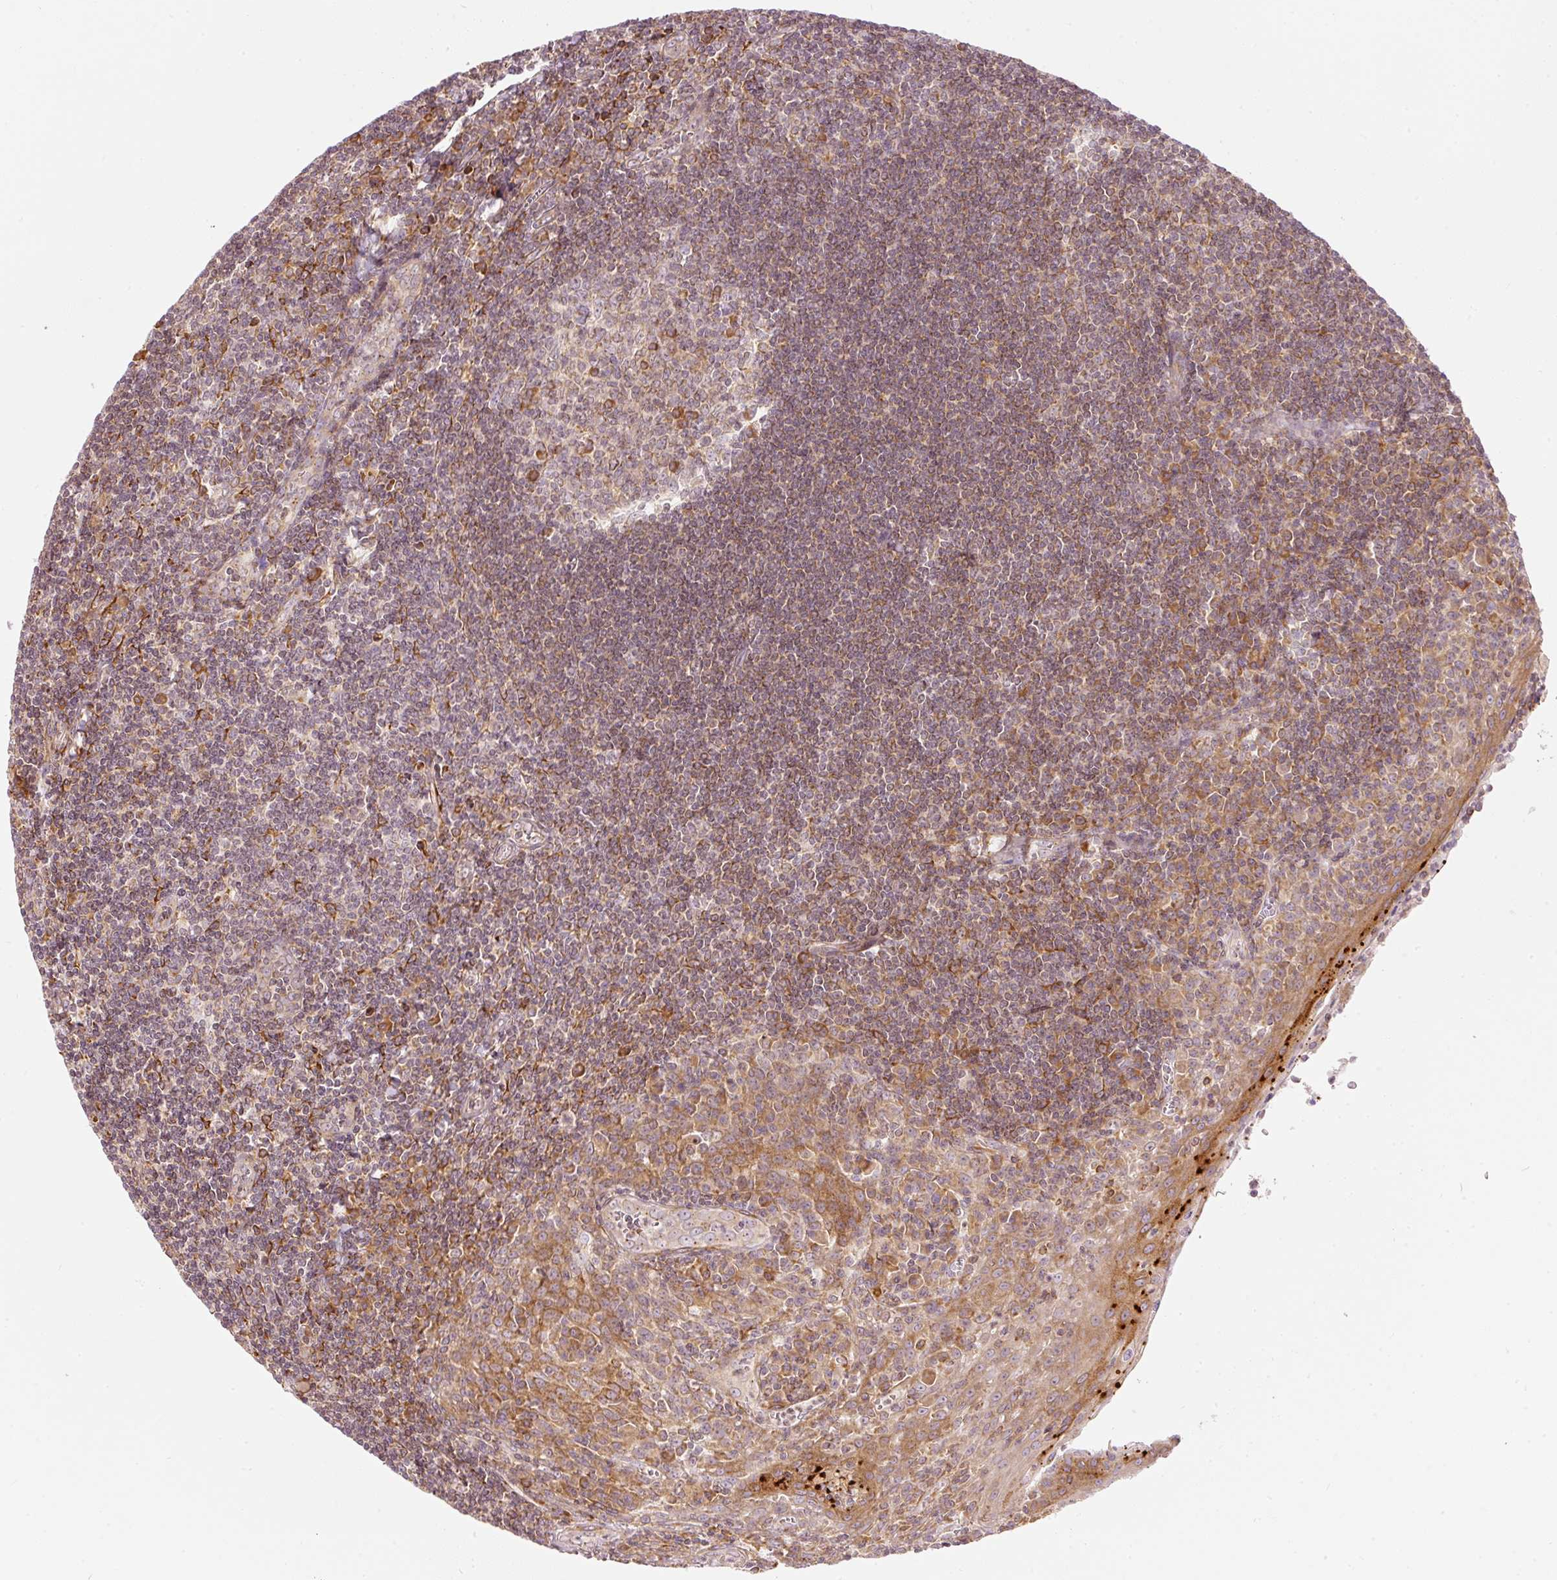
{"staining": {"intensity": "moderate", "quantity": "<25%", "location": "cytoplasmic/membranous"}, "tissue": "tonsil", "cell_type": "Germinal center cells", "image_type": "normal", "snomed": [{"axis": "morphology", "description": "Normal tissue, NOS"}, {"axis": "topography", "description": "Tonsil"}], "caption": "IHC staining of unremarkable tonsil, which shows low levels of moderate cytoplasmic/membranous positivity in about <25% of germinal center cells indicating moderate cytoplasmic/membranous protein staining. The staining was performed using DAB (brown) for protein detection and nuclei were counterstained in hematoxylin (blue).", "gene": "SNAPC5", "patient": {"sex": "male", "age": 27}}